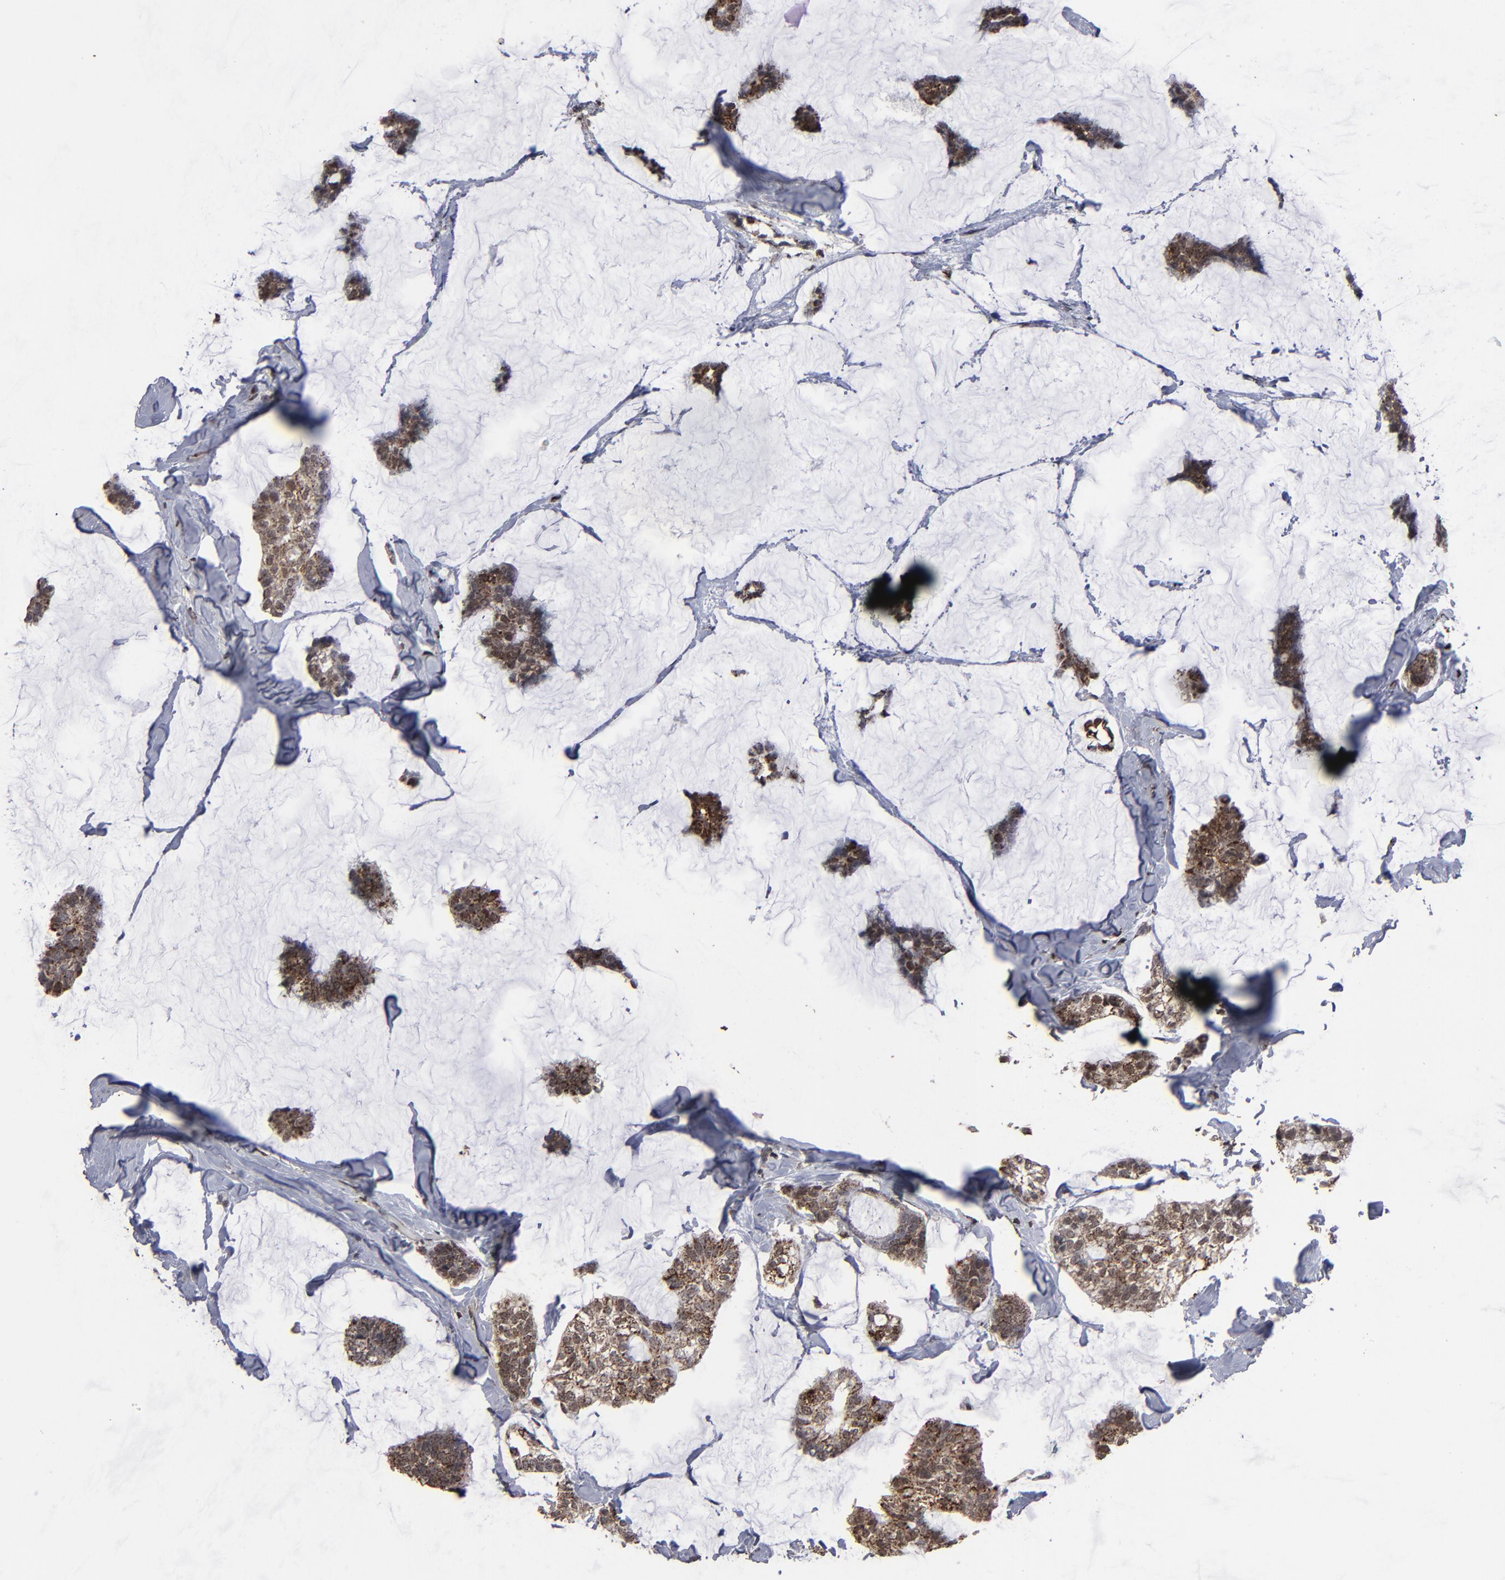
{"staining": {"intensity": "moderate", "quantity": ">75%", "location": "cytoplasmic/membranous"}, "tissue": "breast cancer", "cell_type": "Tumor cells", "image_type": "cancer", "snomed": [{"axis": "morphology", "description": "Duct carcinoma"}, {"axis": "topography", "description": "Breast"}], "caption": "Brown immunohistochemical staining in breast cancer exhibits moderate cytoplasmic/membranous positivity in approximately >75% of tumor cells.", "gene": "BNIP3", "patient": {"sex": "female", "age": 93}}